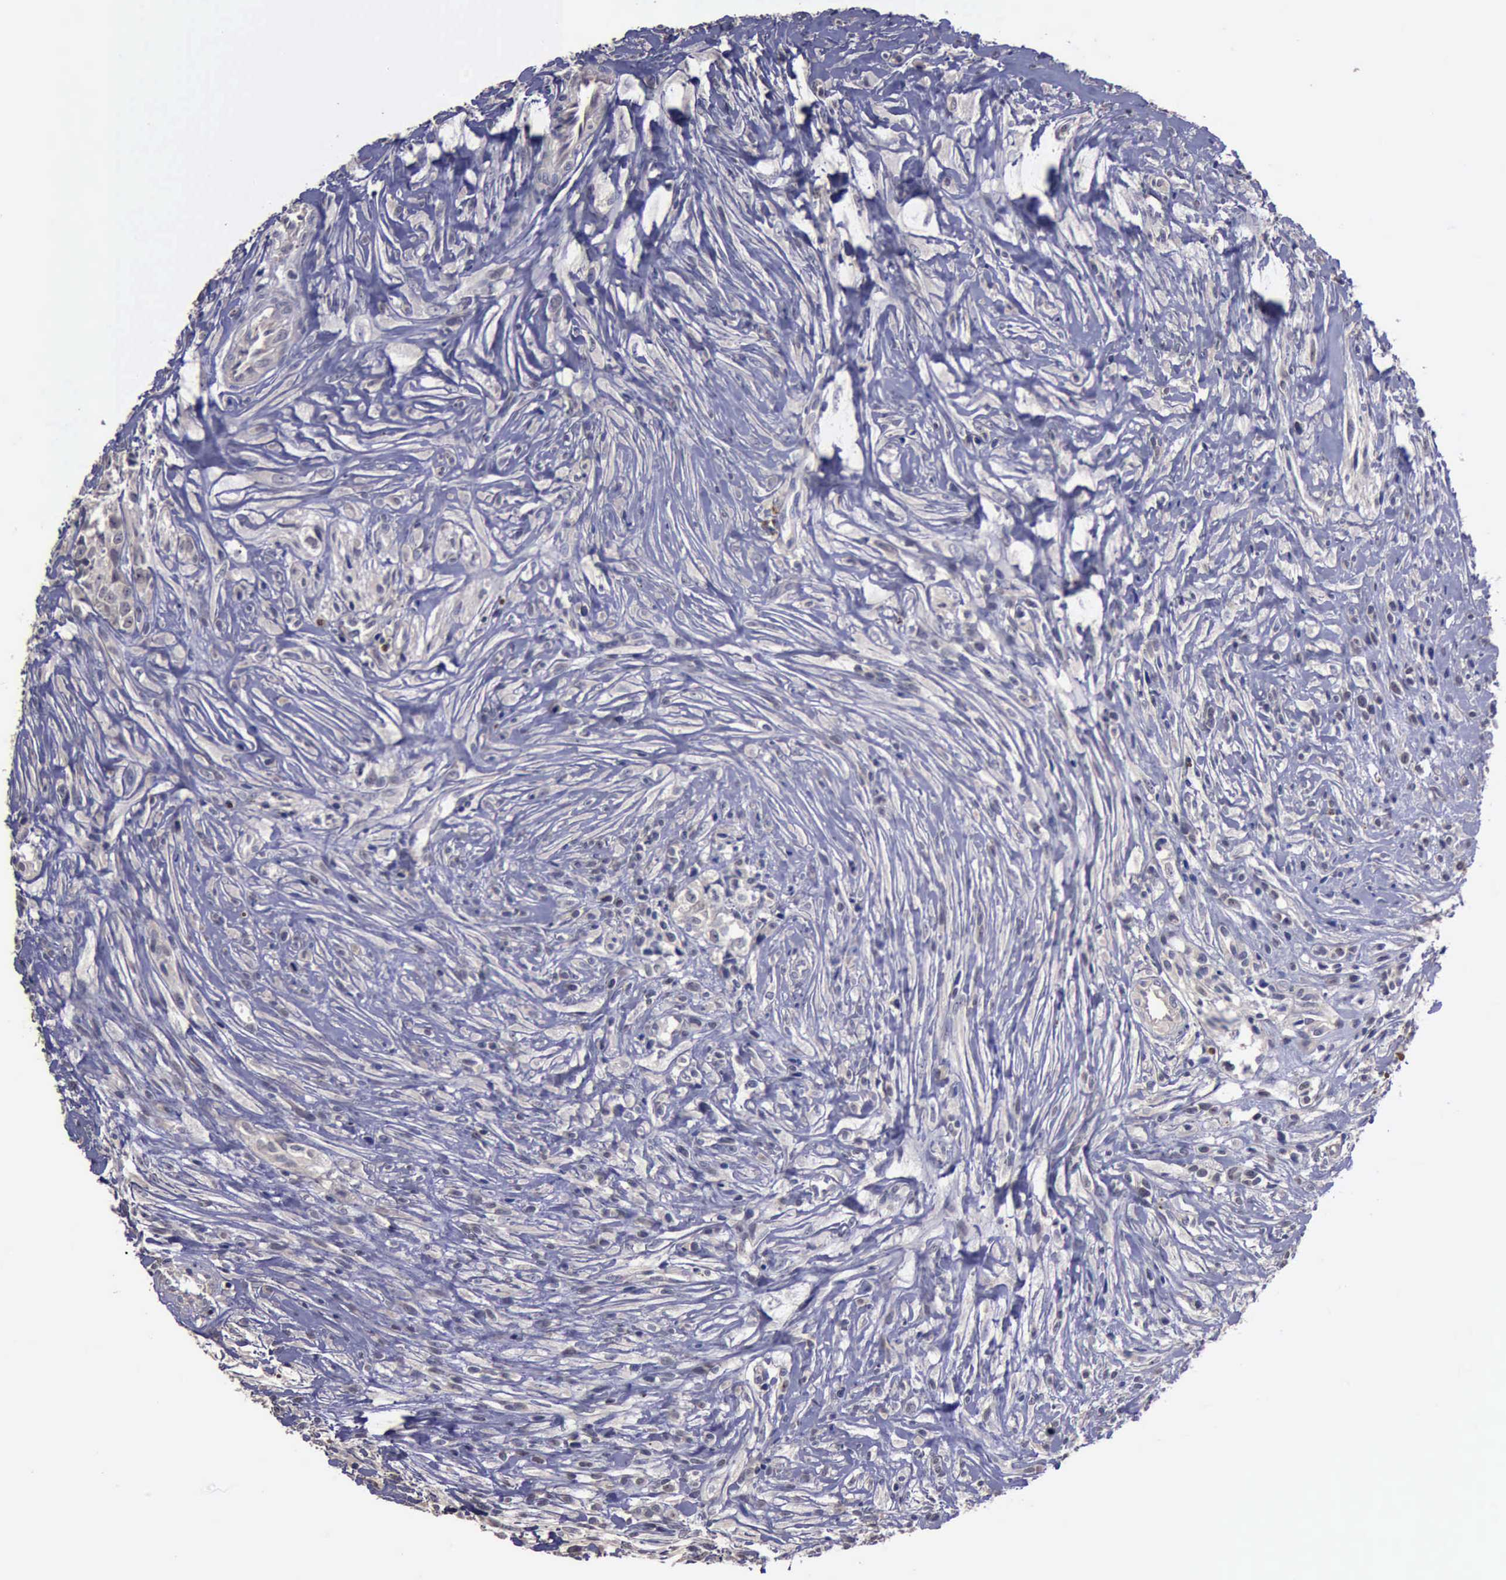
{"staining": {"intensity": "negative", "quantity": "none", "location": "none"}, "tissue": "glioma", "cell_type": "Tumor cells", "image_type": "cancer", "snomed": [{"axis": "morphology", "description": "Glioma, malignant, High grade"}, {"axis": "topography", "description": "Brain"}], "caption": "IHC of glioma shows no staining in tumor cells.", "gene": "CRKL", "patient": {"sex": "male", "age": 66}}